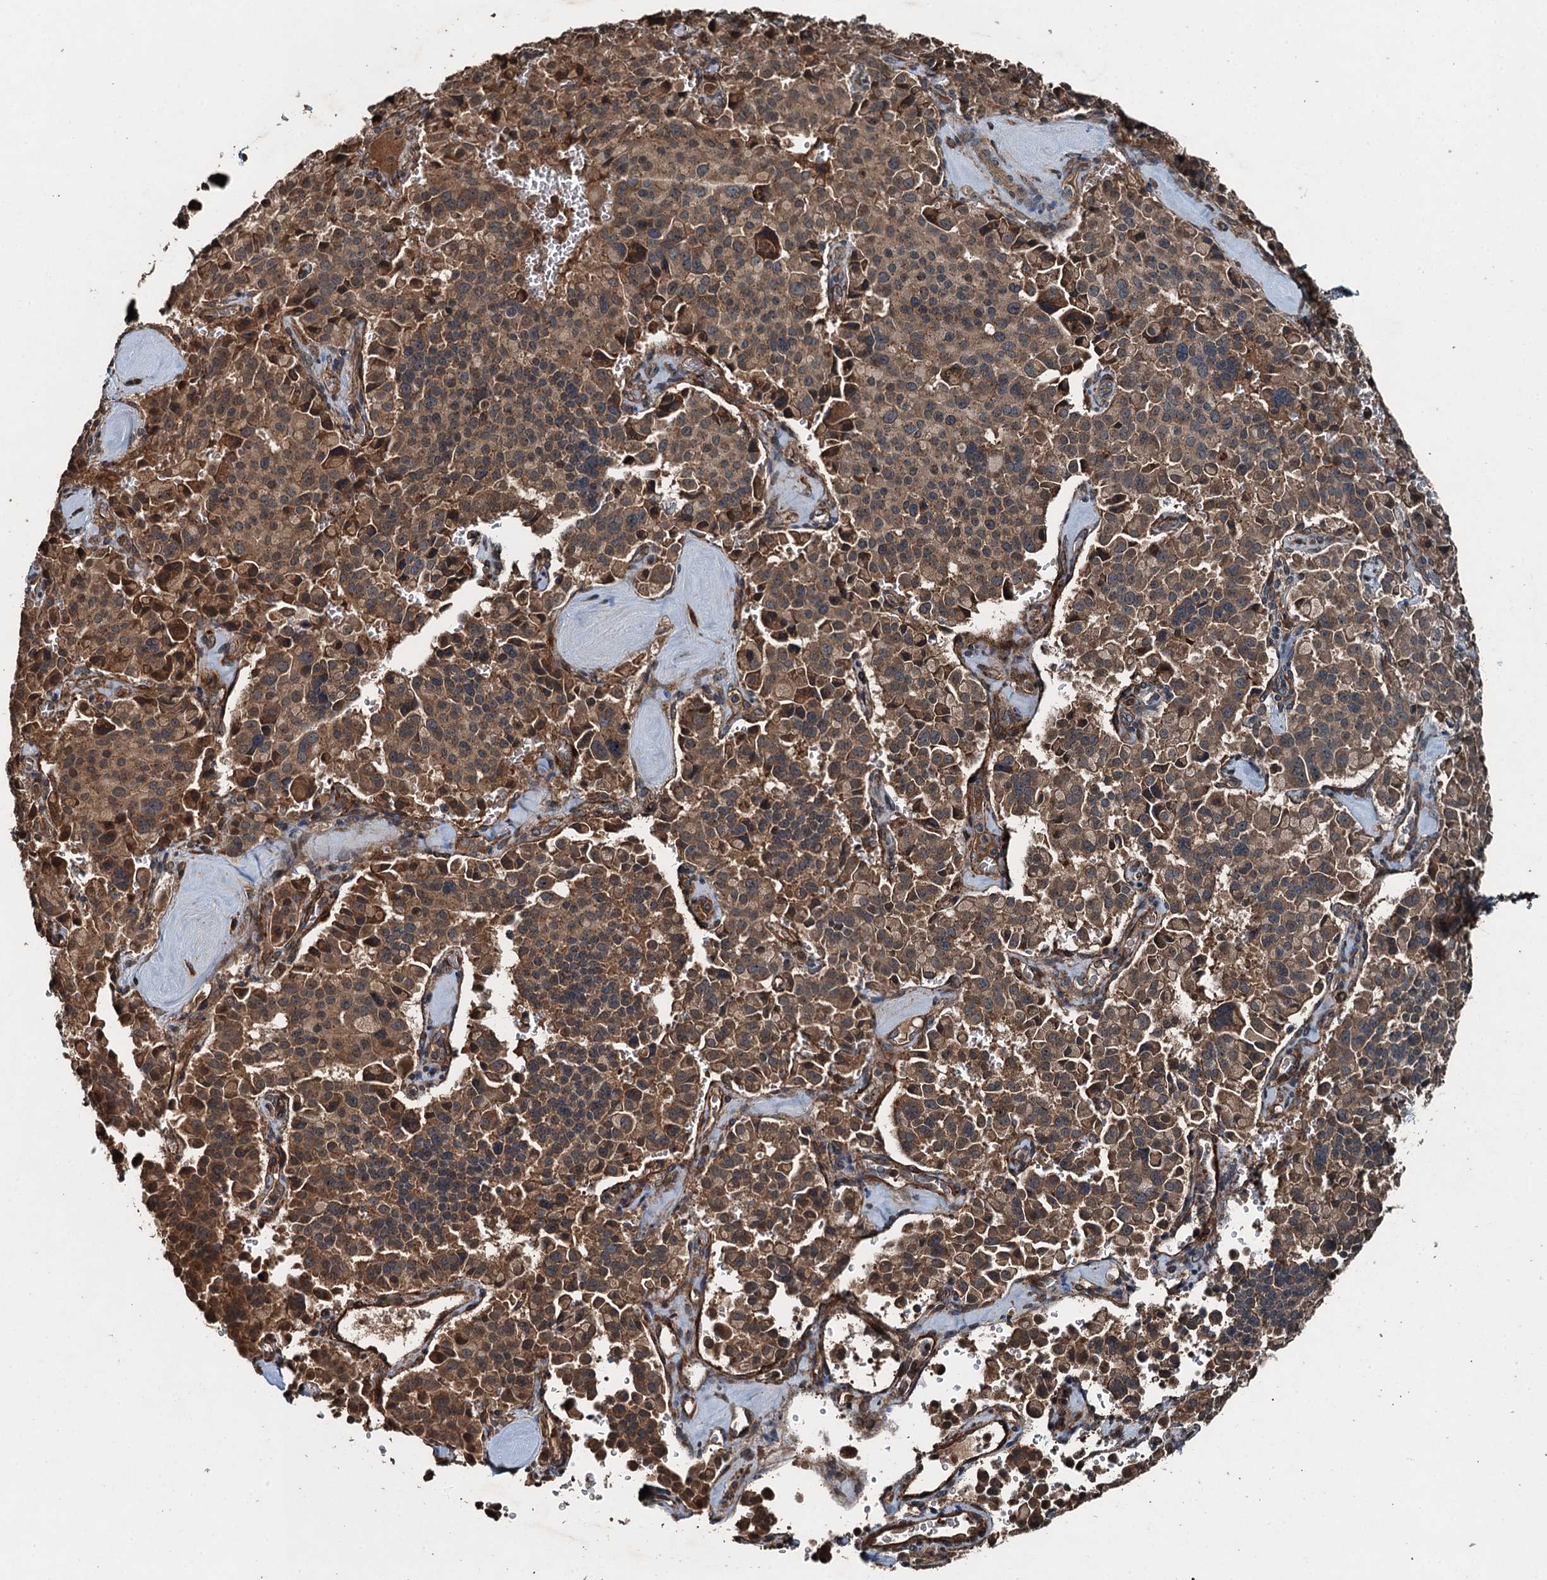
{"staining": {"intensity": "moderate", "quantity": ">75%", "location": "cytoplasmic/membranous,nuclear"}, "tissue": "pancreatic cancer", "cell_type": "Tumor cells", "image_type": "cancer", "snomed": [{"axis": "morphology", "description": "Adenocarcinoma, NOS"}, {"axis": "topography", "description": "Pancreas"}], "caption": "This is an image of IHC staining of pancreatic cancer (adenocarcinoma), which shows moderate expression in the cytoplasmic/membranous and nuclear of tumor cells.", "gene": "TCTN1", "patient": {"sex": "male", "age": 65}}